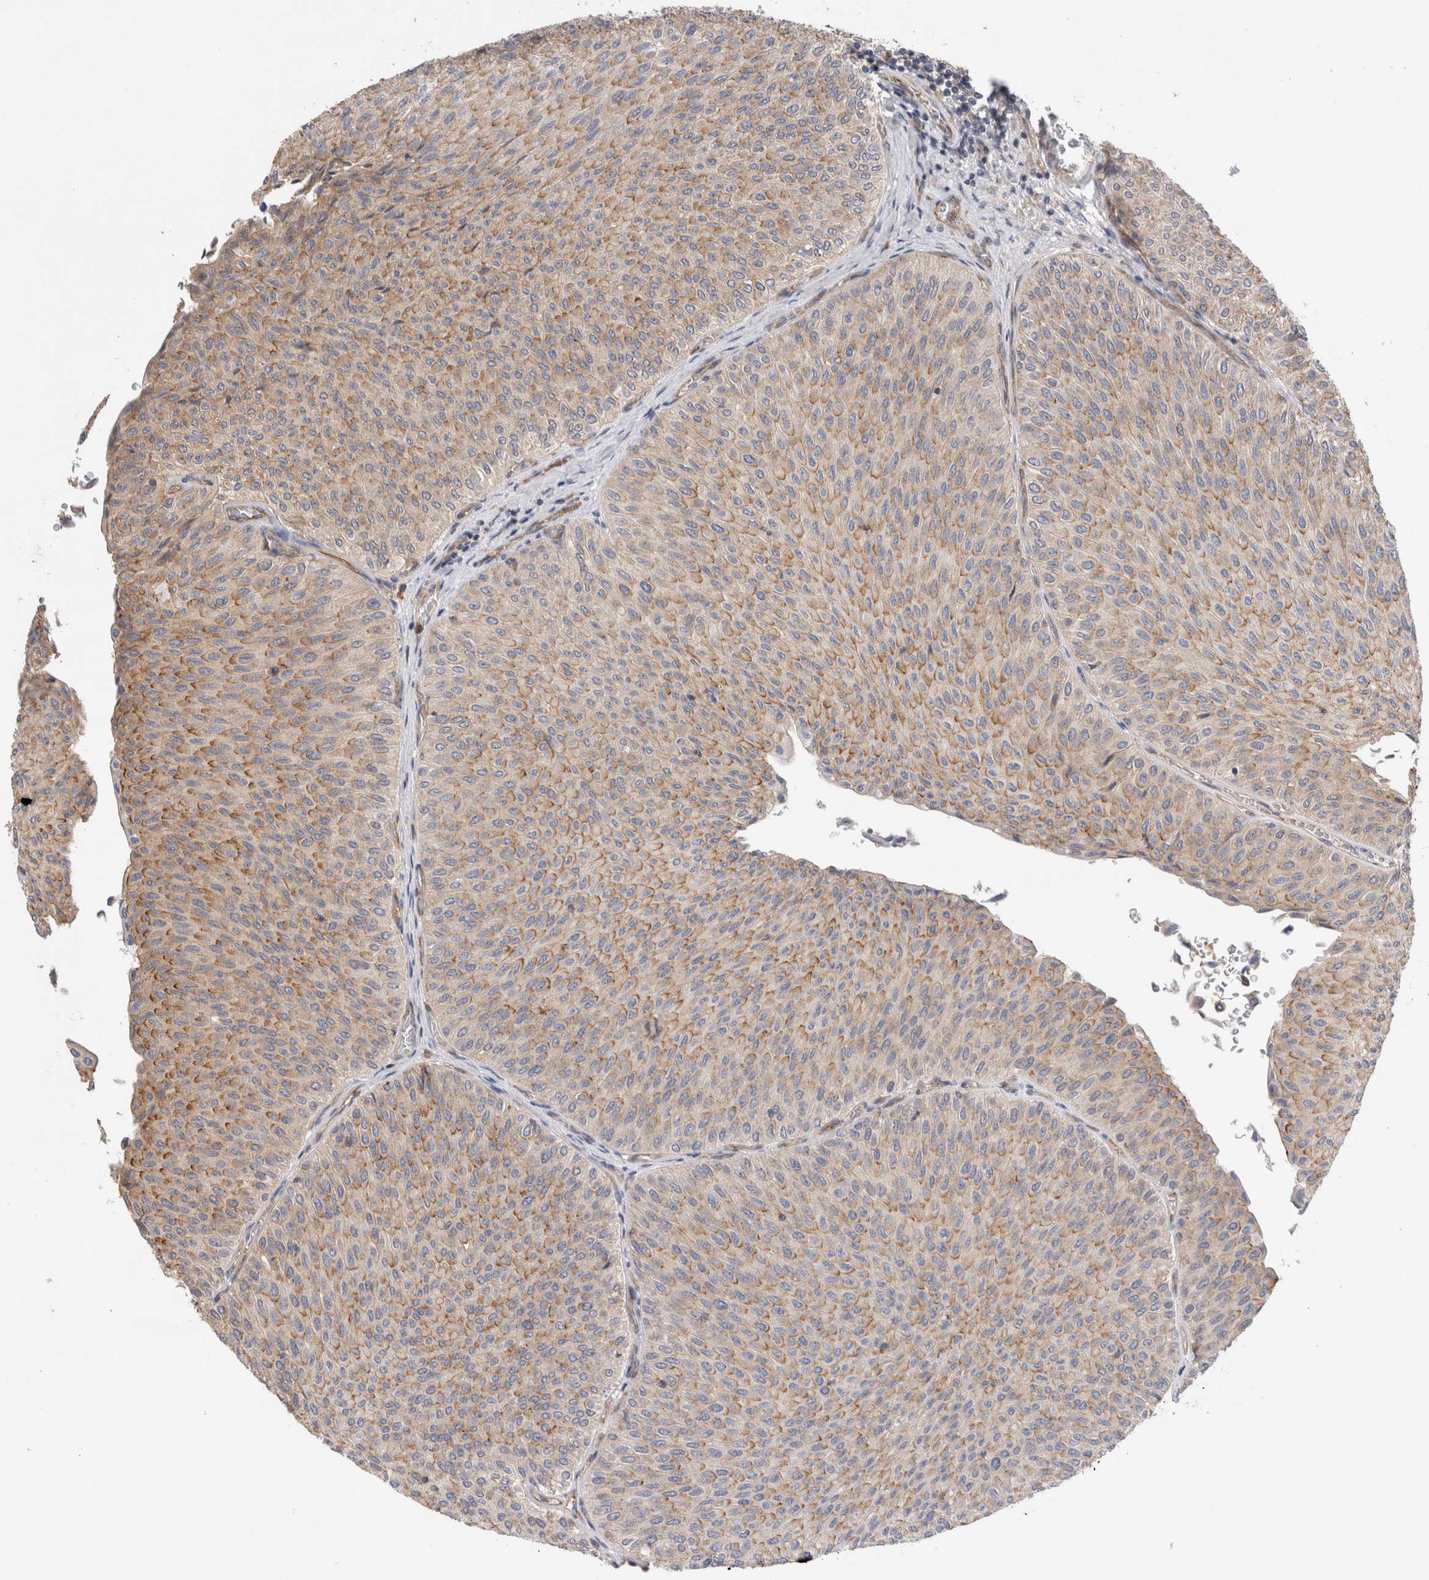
{"staining": {"intensity": "moderate", "quantity": ">75%", "location": "cytoplasmic/membranous"}, "tissue": "urothelial cancer", "cell_type": "Tumor cells", "image_type": "cancer", "snomed": [{"axis": "morphology", "description": "Urothelial carcinoma, Low grade"}, {"axis": "topography", "description": "Urinary bladder"}], "caption": "A high-resolution histopathology image shows immunohistochemistry staining of urothelial cancer, which demonstrates moderate cytoplasmic/membranous expression in approximately >75% of tumor cells. (DAB (3,3'-diaminobenzidine) = brown stain, brightfield microscopy at high magnification).", "gene": "BNIP2", "patient": {"sex": "male", "age": 78}}